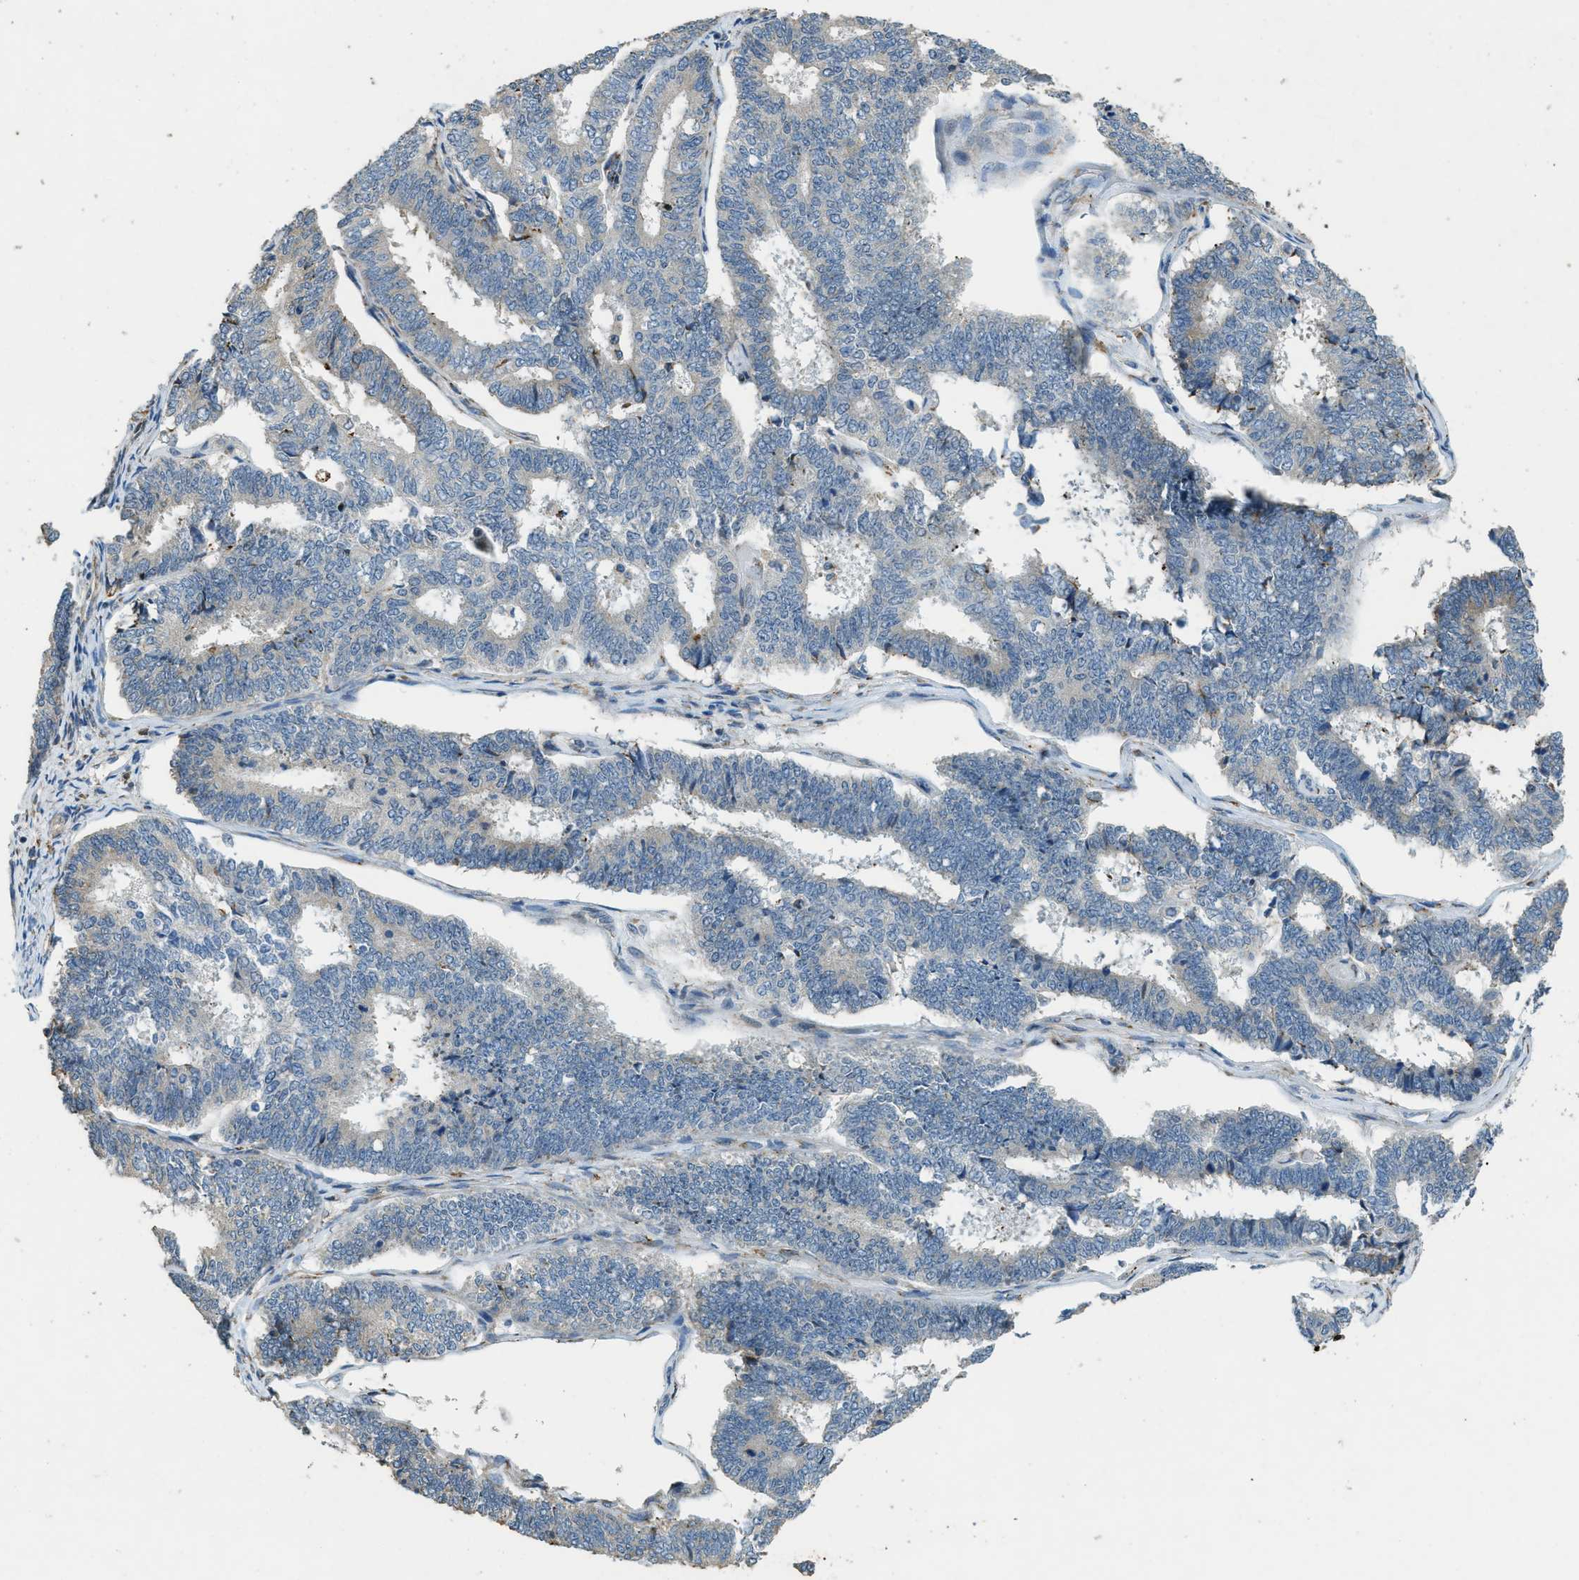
{"staining": {"intensity": "negative", "quantity": "none", "location": "none"}, "tissue": "endometrial cancer", "cell_type": "Tumor cells", "image_type": "cancer", "snomed": [{"axis": "morphology", "description": "Adenocarcinoma, NOS"}, {"axis": "topography", "description": "Endometrium"}], "caption": "A high-resolution micrograph shows immunohistochemistry staining of endometrial cancer, which reveals no significant positivity in tumor cells. (DAB (3,3'-diaminobenzidine) immunohistochemistry, high magnification).", "gene": "HERC2", "patient": {"sex": "female", "age": 70}}